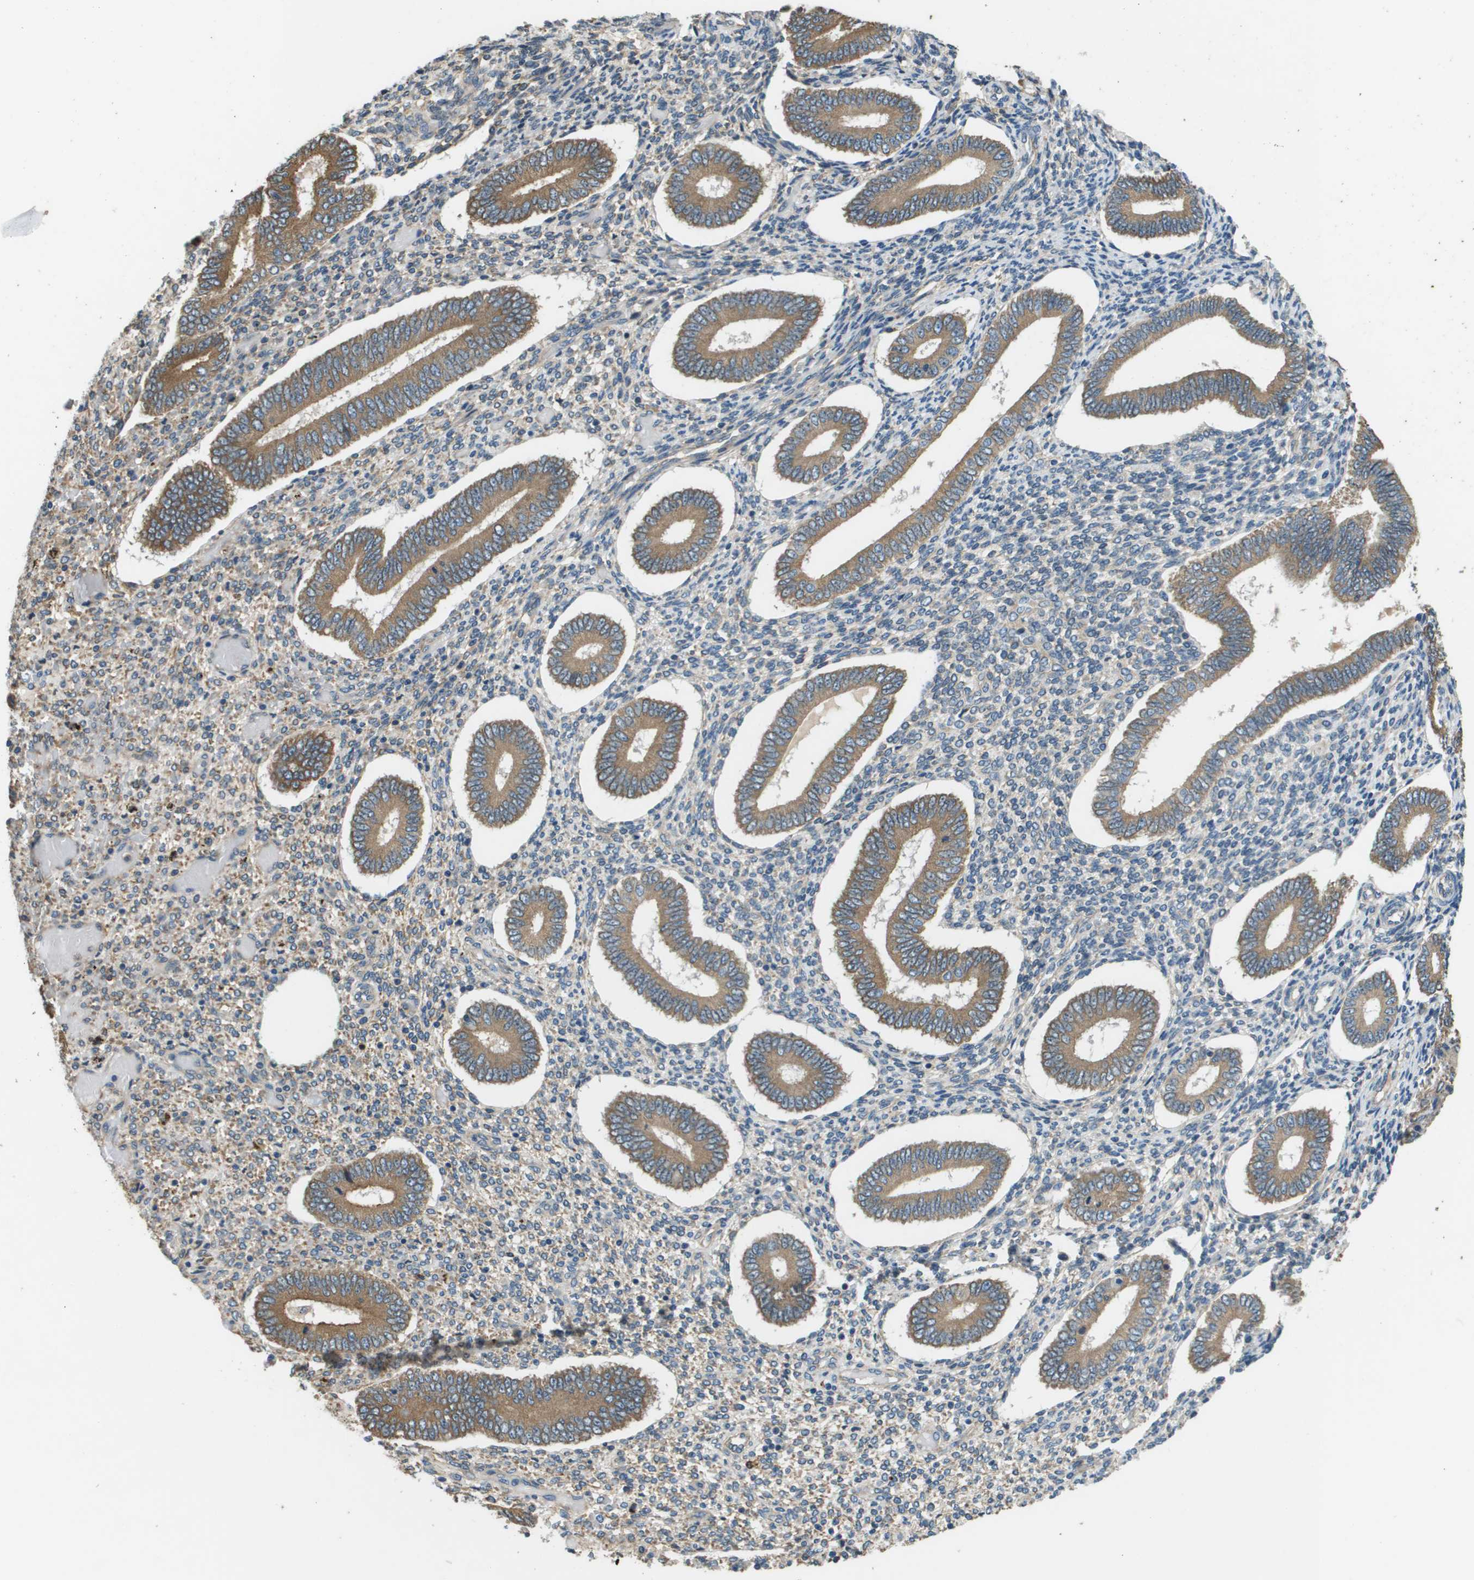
{"staining": {"intensity": "negative", "quantity": "none", "location": "none"}, "tissue": "endometrium", "cell_type": "Cells in endometrial stroma", "image_type": "normal", "snomed": [{"axis": "morphology", "description": "Normal tissue, NOS"}, {"axis": "topography", "description": "Endometrium"}], "caption": "A high-resolution histopathology image shows IHC staining of benign endometrium, which demonstrates no significant positivity in cells in endometrial stroma. The staining is performed using DAB (3,3'-diaminobenzidine) brown chromogen with nuclei counter-stained in using hematoxylin.", "gene": "SAMSN1", "patient": {"sex": "female", "age": 42}}